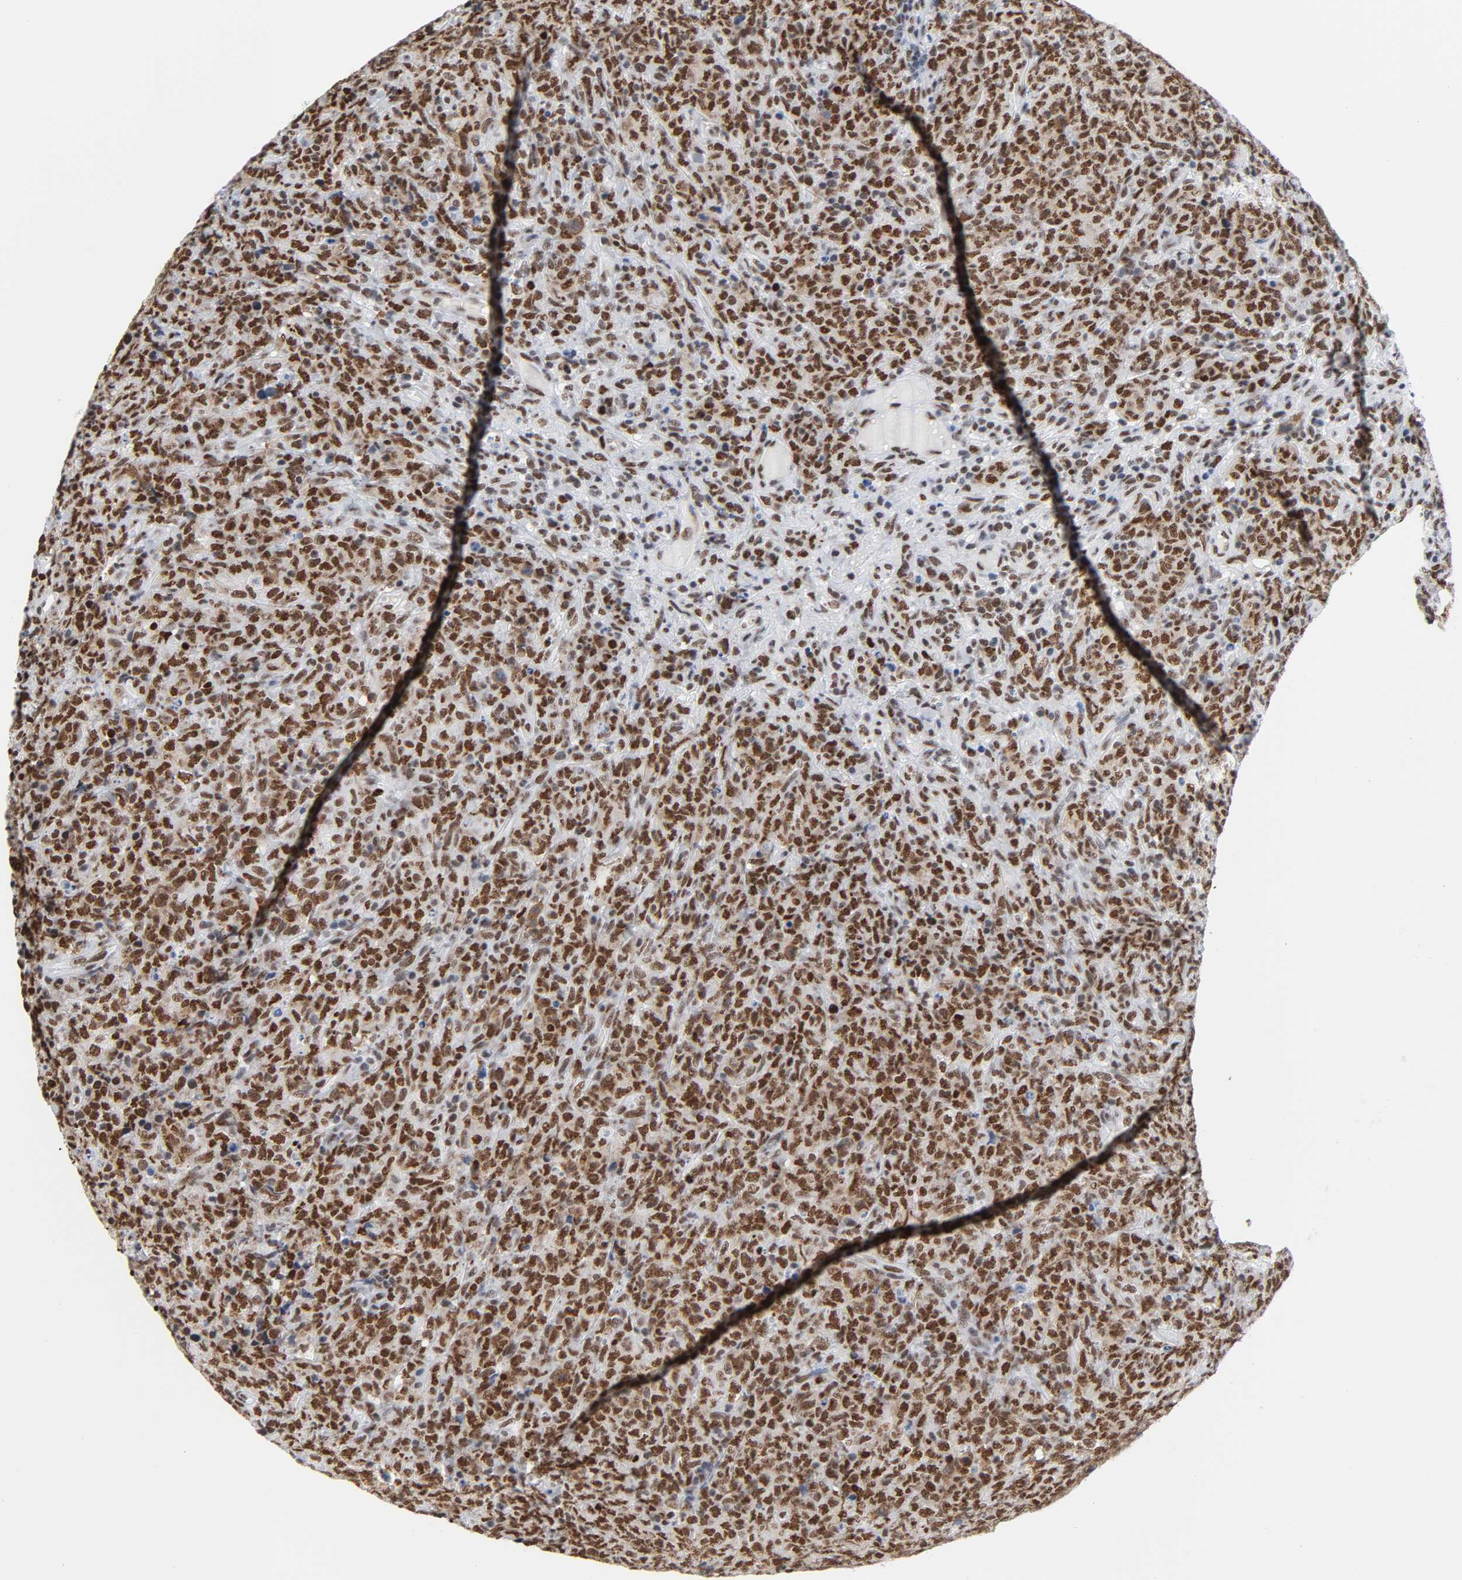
{"staining": {"intensity": "moderate", "quantity": ">75%", "location": "cytoplasmic/membranous,nuclear"}, "tissue": "lymphoma", "cell_type": "Tumor cells", "image_type": "cancer", "snomed": [{"axis": "morphology", "description": "Malignant lymphoma, non-Hodgkin's type, High grade"}, {"axis": "topography", "description": "Tonsil"}], "caption": "This is an image of immunohistochemistry staining of high-grade malignant lymphoma, non-Hodgkin's type, which shows moderate expression in the cytoplasmic/membranous and nuclear of tumor cells.", "gene": "CSTF2", "patient": {"sex": "female", "age": 36}}